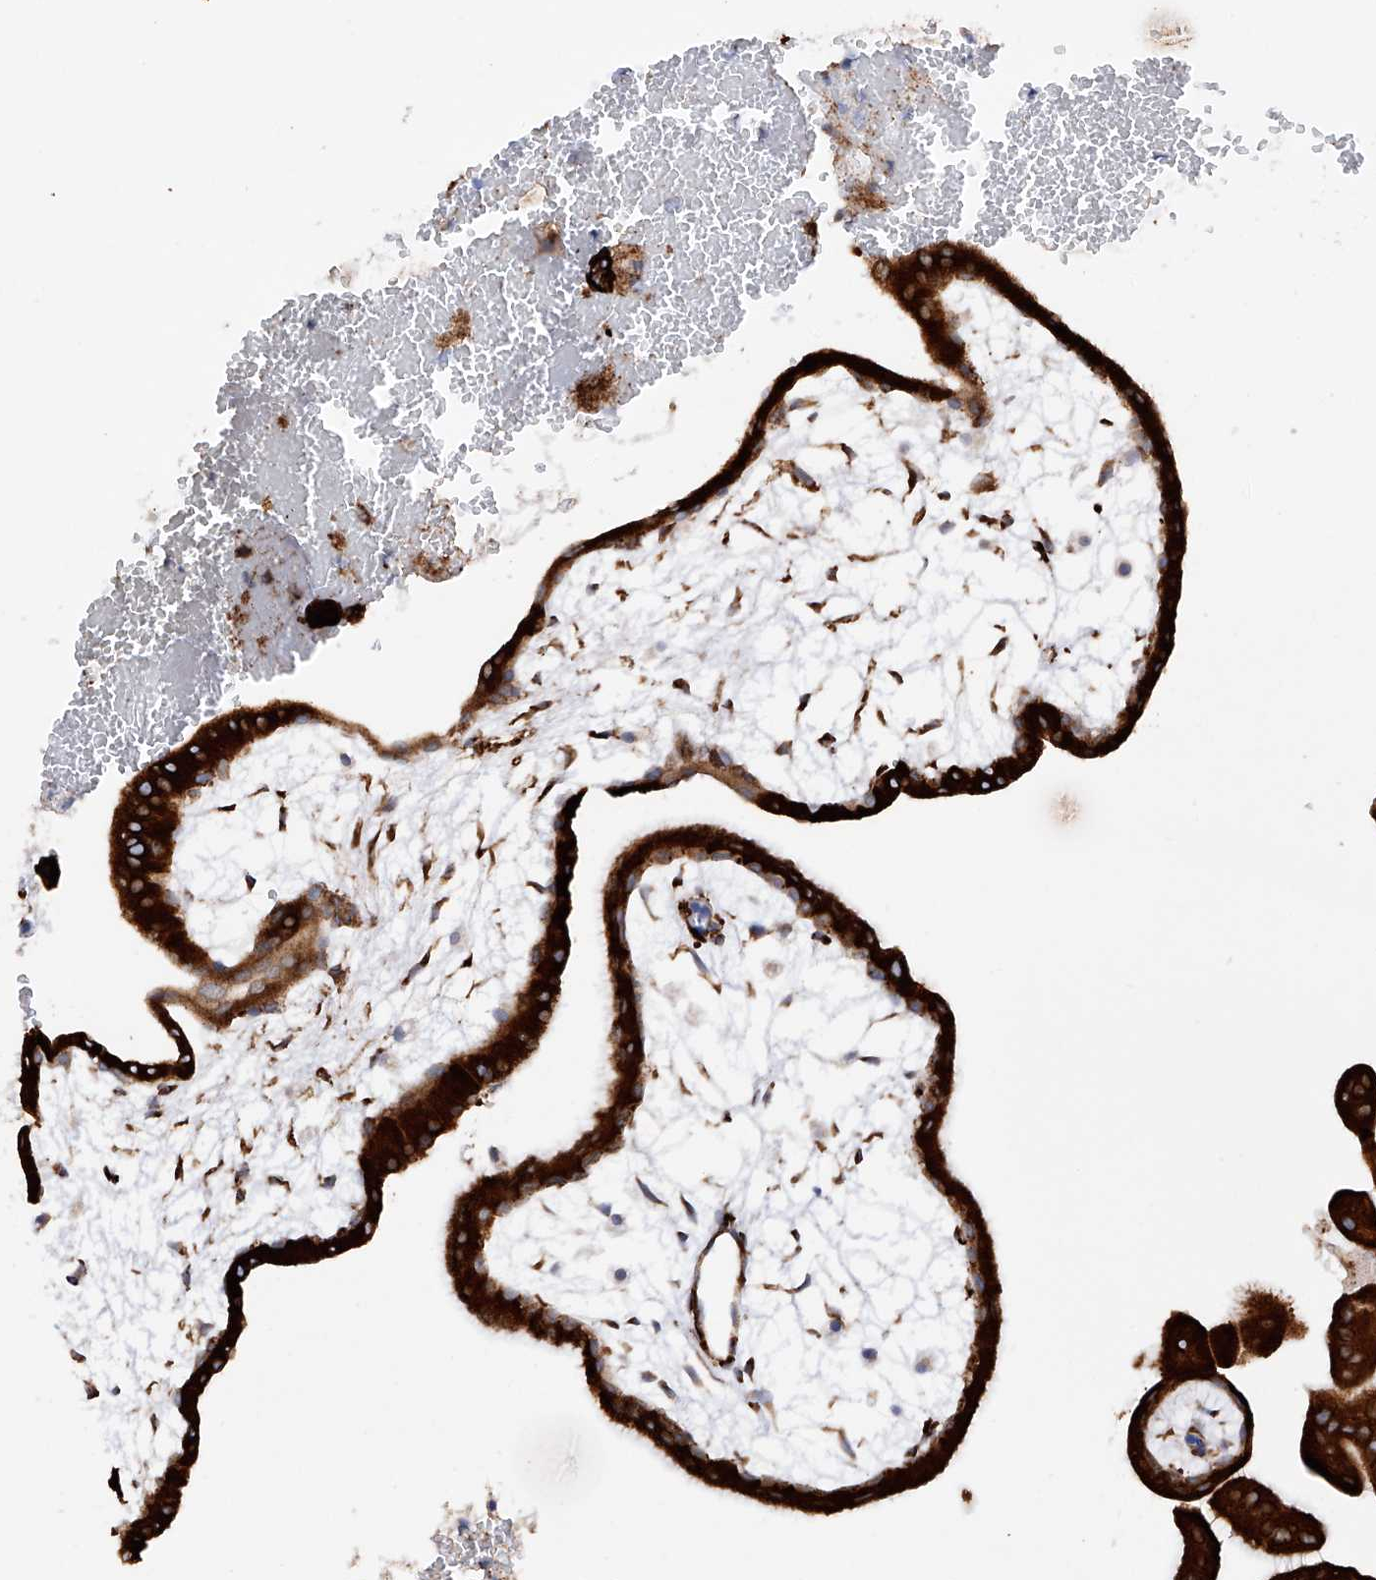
{"staining": {"intensity": "weak", "quantity": "<25%", "location": "cytoplasmic/membranous"}, "tissue": "placenta", "cell_type": "Decidual cells", "image_type": "normal", "snomed": [{"axis": "morphology", "description": "Normal tissue, NOS"}, {"axis": "topography", "description": "Placenta"}], "caption": "Immunohistochemistry of benign human placenta demonstrates no staining in decidual cells. (DAB immunohistochemistry (IHC) with hematoxylin counter stain).", "gene": "PDIA5", "patient": {"sex": "female", "age": 35}}